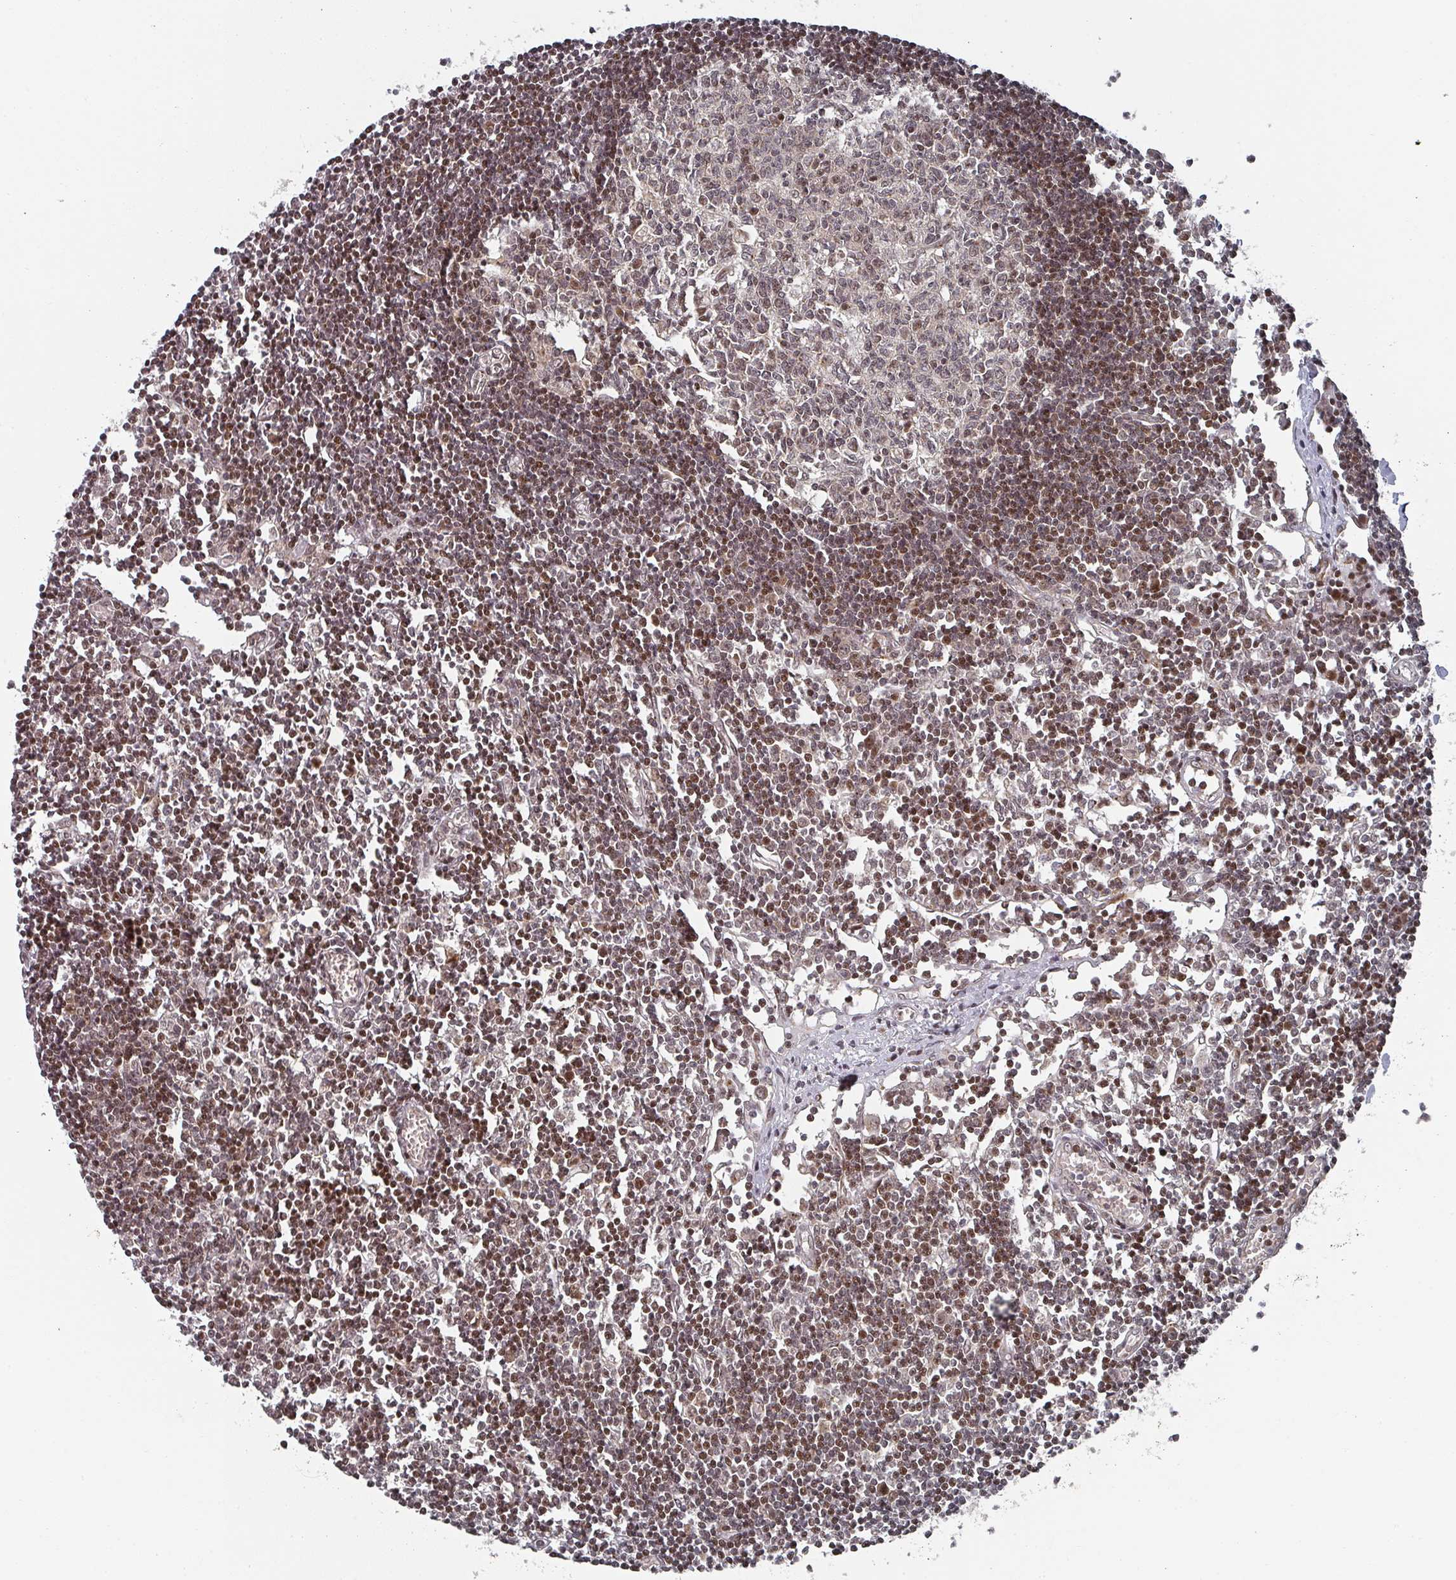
{"staining": {"intensity": "weak", "quantity": "25%-75%", "location": "nuclear"}, "tissue": "lymph node", "cell_type": "Germinal center cells", "image_type": "normal", "snomed": [{"axis": "morphology", "description": "Normal tissue, NOS"}, {"axis": "topography", "description": "Lymph node"}], "caption": "A photomicrograph showing weak nuclear expression in about 25%-75% of germinal center cells in benign lymph node, as visualized by brown immunohistochemical staining.", "gene": "KIF1C", "patient": {"sex": "female", "age": 11}}